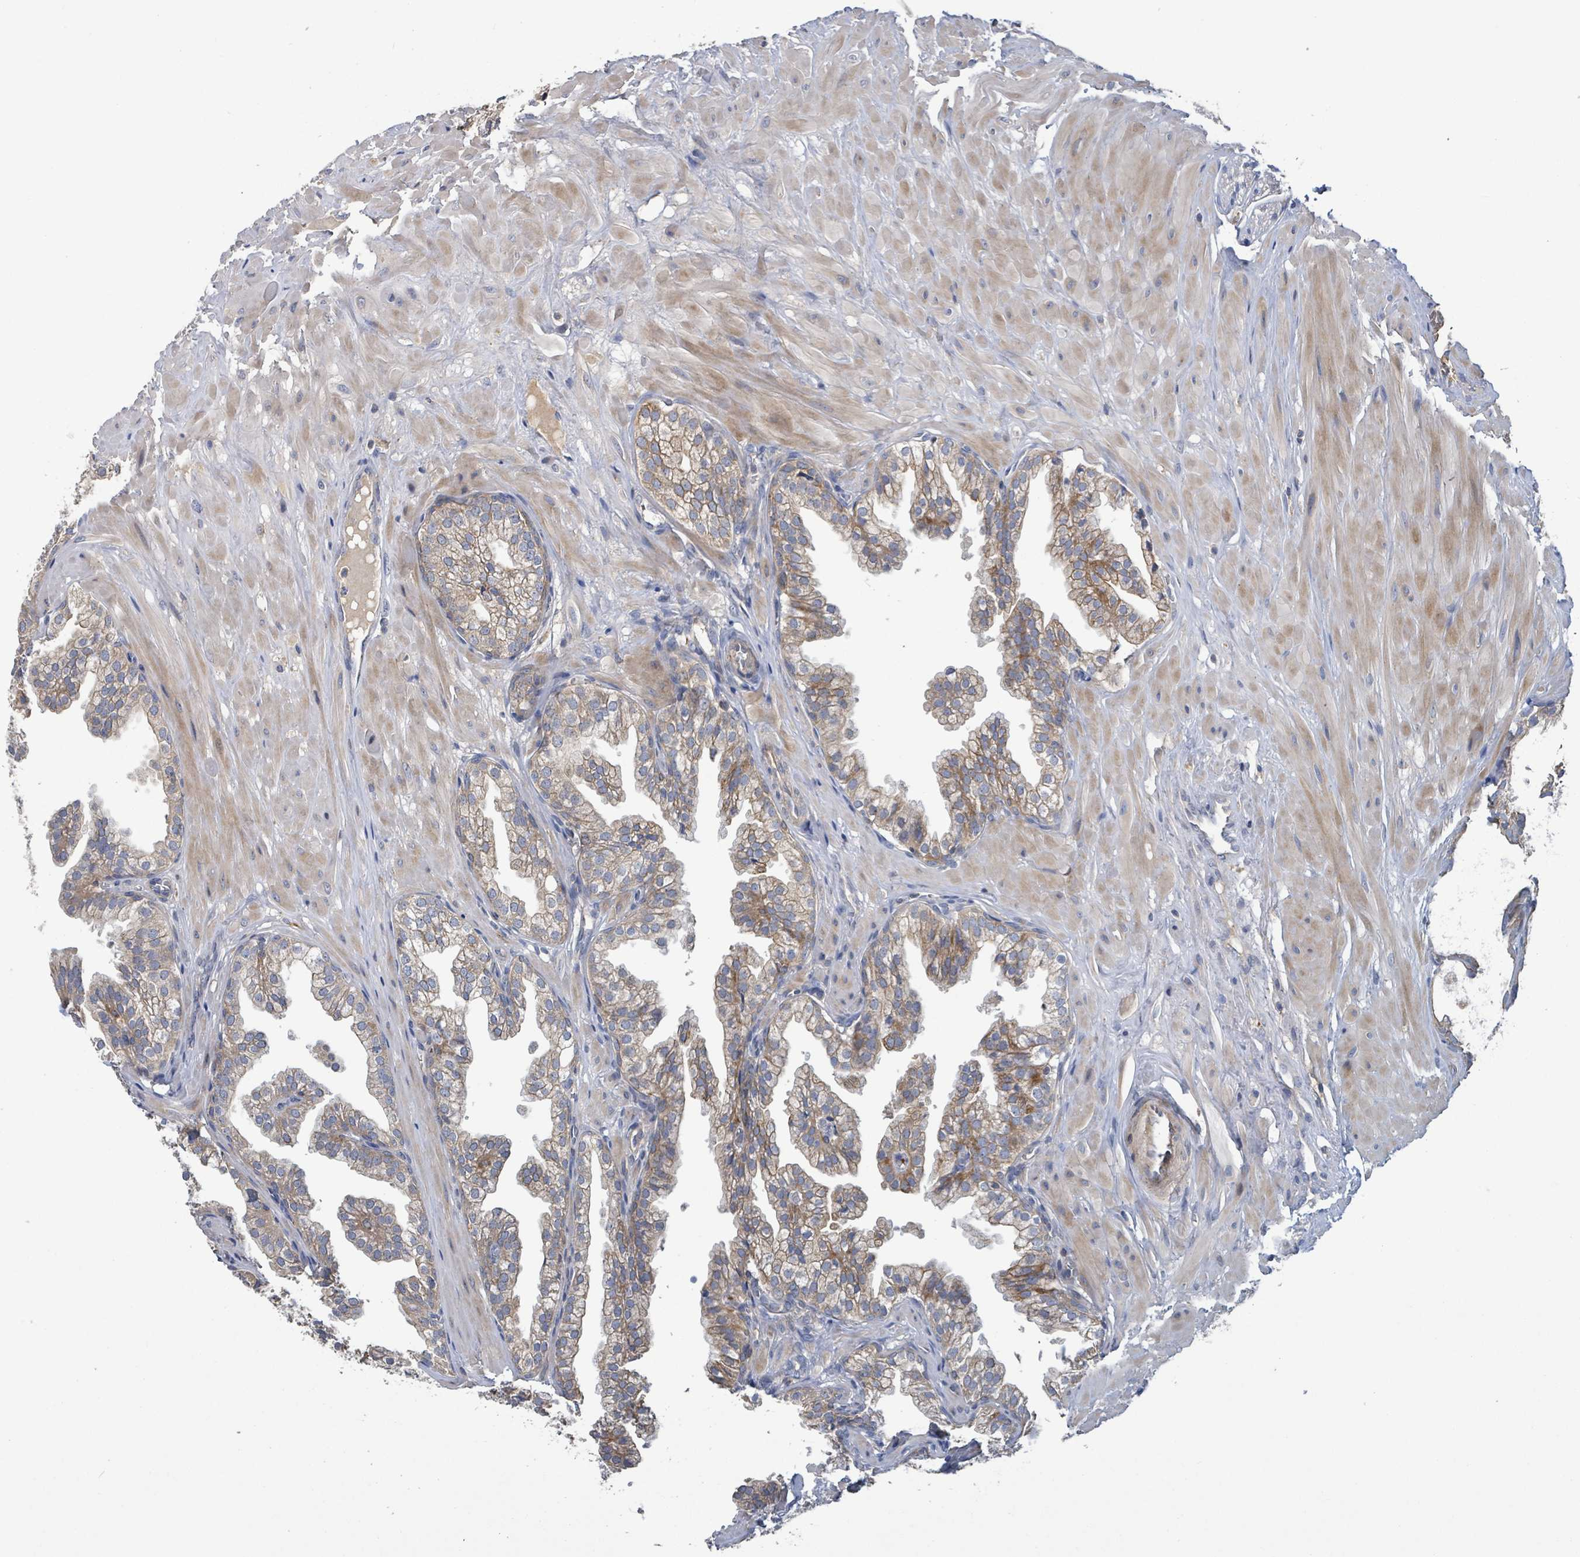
{"staining": {"intensity": "moderate", "quantity": "25%-75%", "location": "cytoplasmic/membranous"}, "tissue": "prostate", "cell_type": "Glandular cells", "image_type": "normal", "snomed": [{"axis": "morphology", "description": "Normal tissue, NOS"}, {"axis": "topography", "description": "Prostate"}, {"axis": "topography", "description": "Peripheral nerve tissue"}], "caption": "This photomicrograph displays immunohistochemistry (IHC) staining of unremarkable human prostate, with medium moderate cytoplasmic/membranous staining in approximately 25%-75% of glandular cells.", "gene": "PLAAT1", "patient": {"sex": "male", "age": 55}}